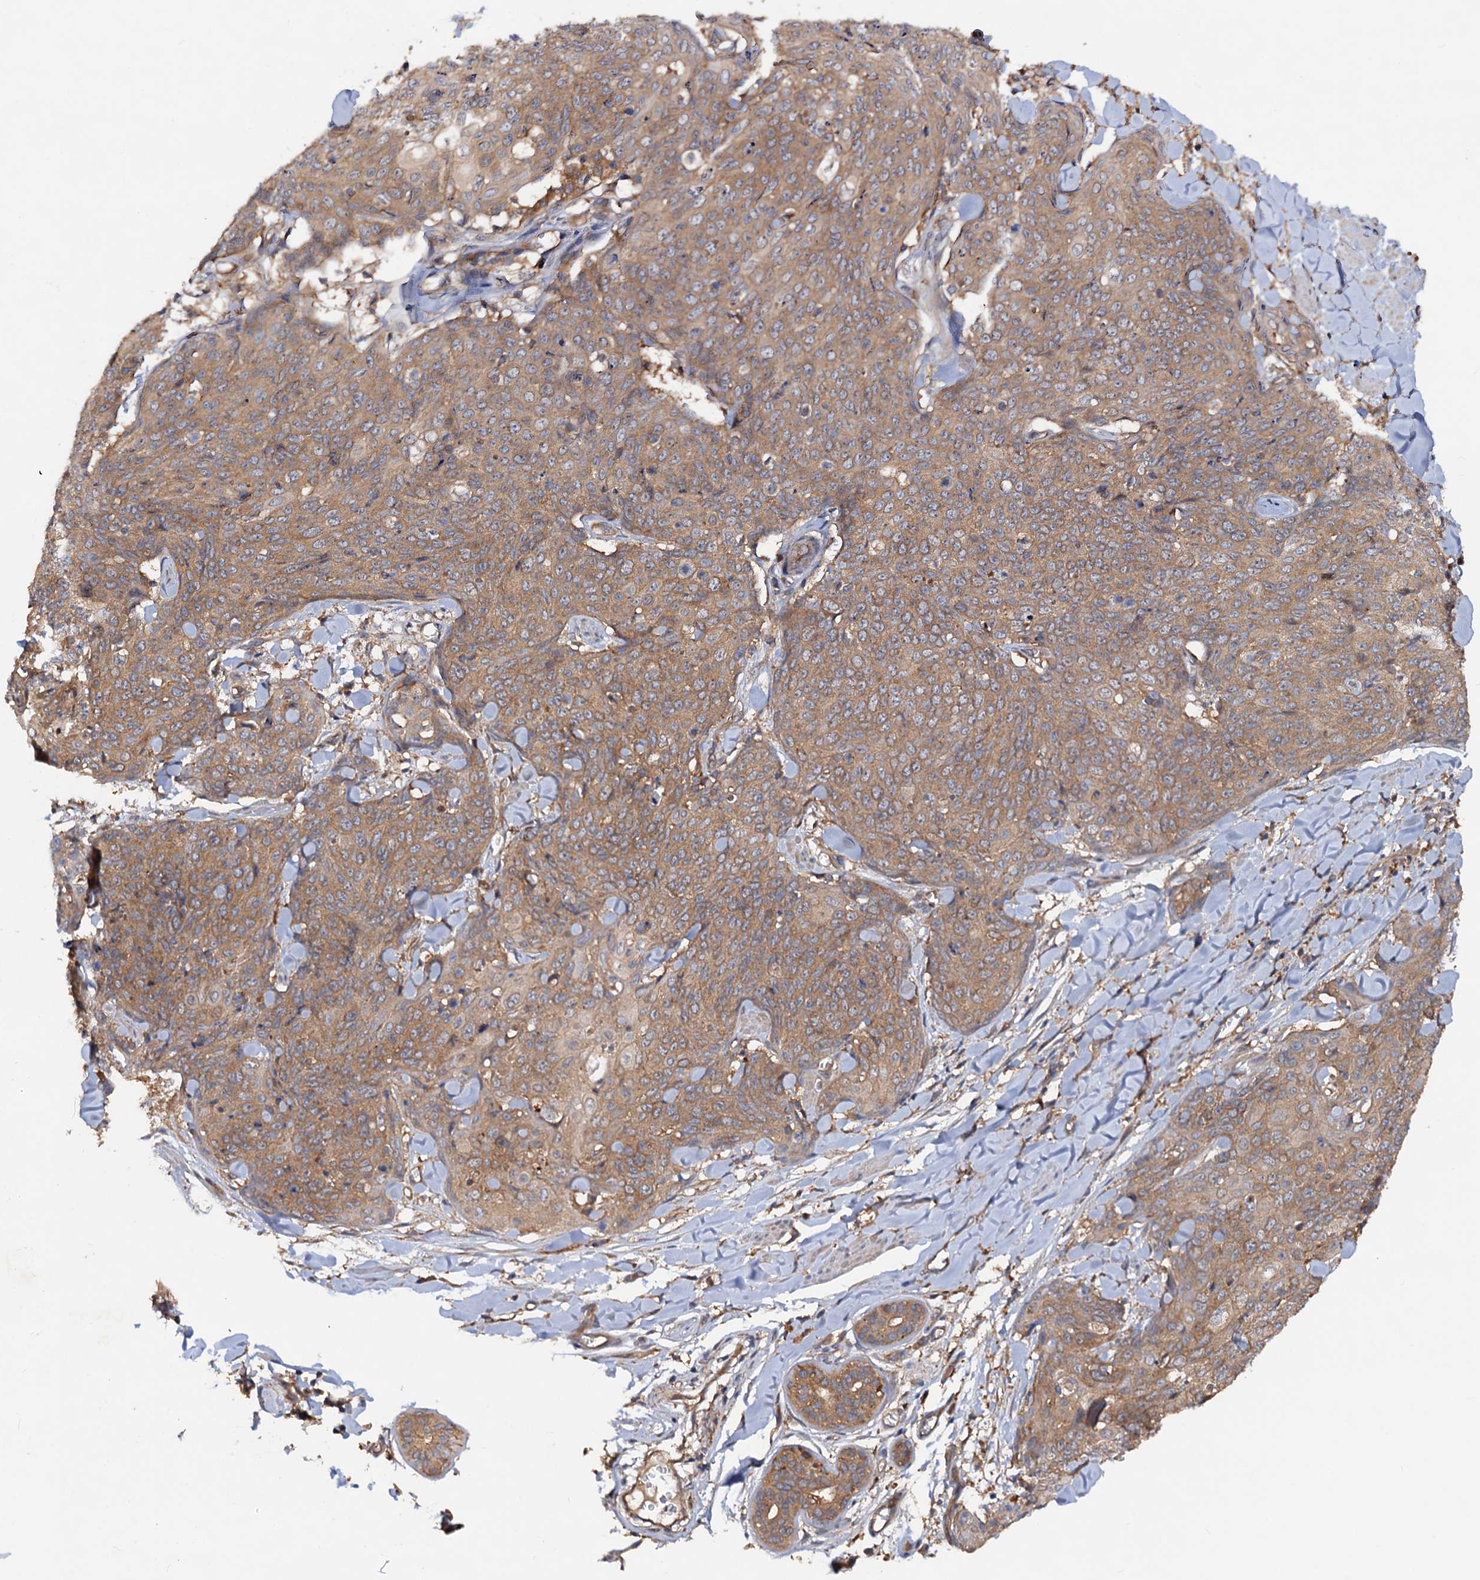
{"staining": {"intensity": "weak", "quantity": ">75%", "location": "cytoplasmic/membranous"}, "tissue": "skin cancer", "cell_type": "Tumor cells", "image_type": "cancer", "snomed": [{"axis": "morphology", "description": "Squamous cell carcinoma, NOS"}, {"axis": "topography", "description": "Skin"}, {"axis": "topography", "description": "Vulva"}], "caption": "Brown immunohistochemical staining in skin cancer (squamous cell carcinoma) shows weak cytoplasmic/membranous expression in about >75% of tumor cells.", "gene": "VPS29", "patient": {"sex": "female", "age": 85}}